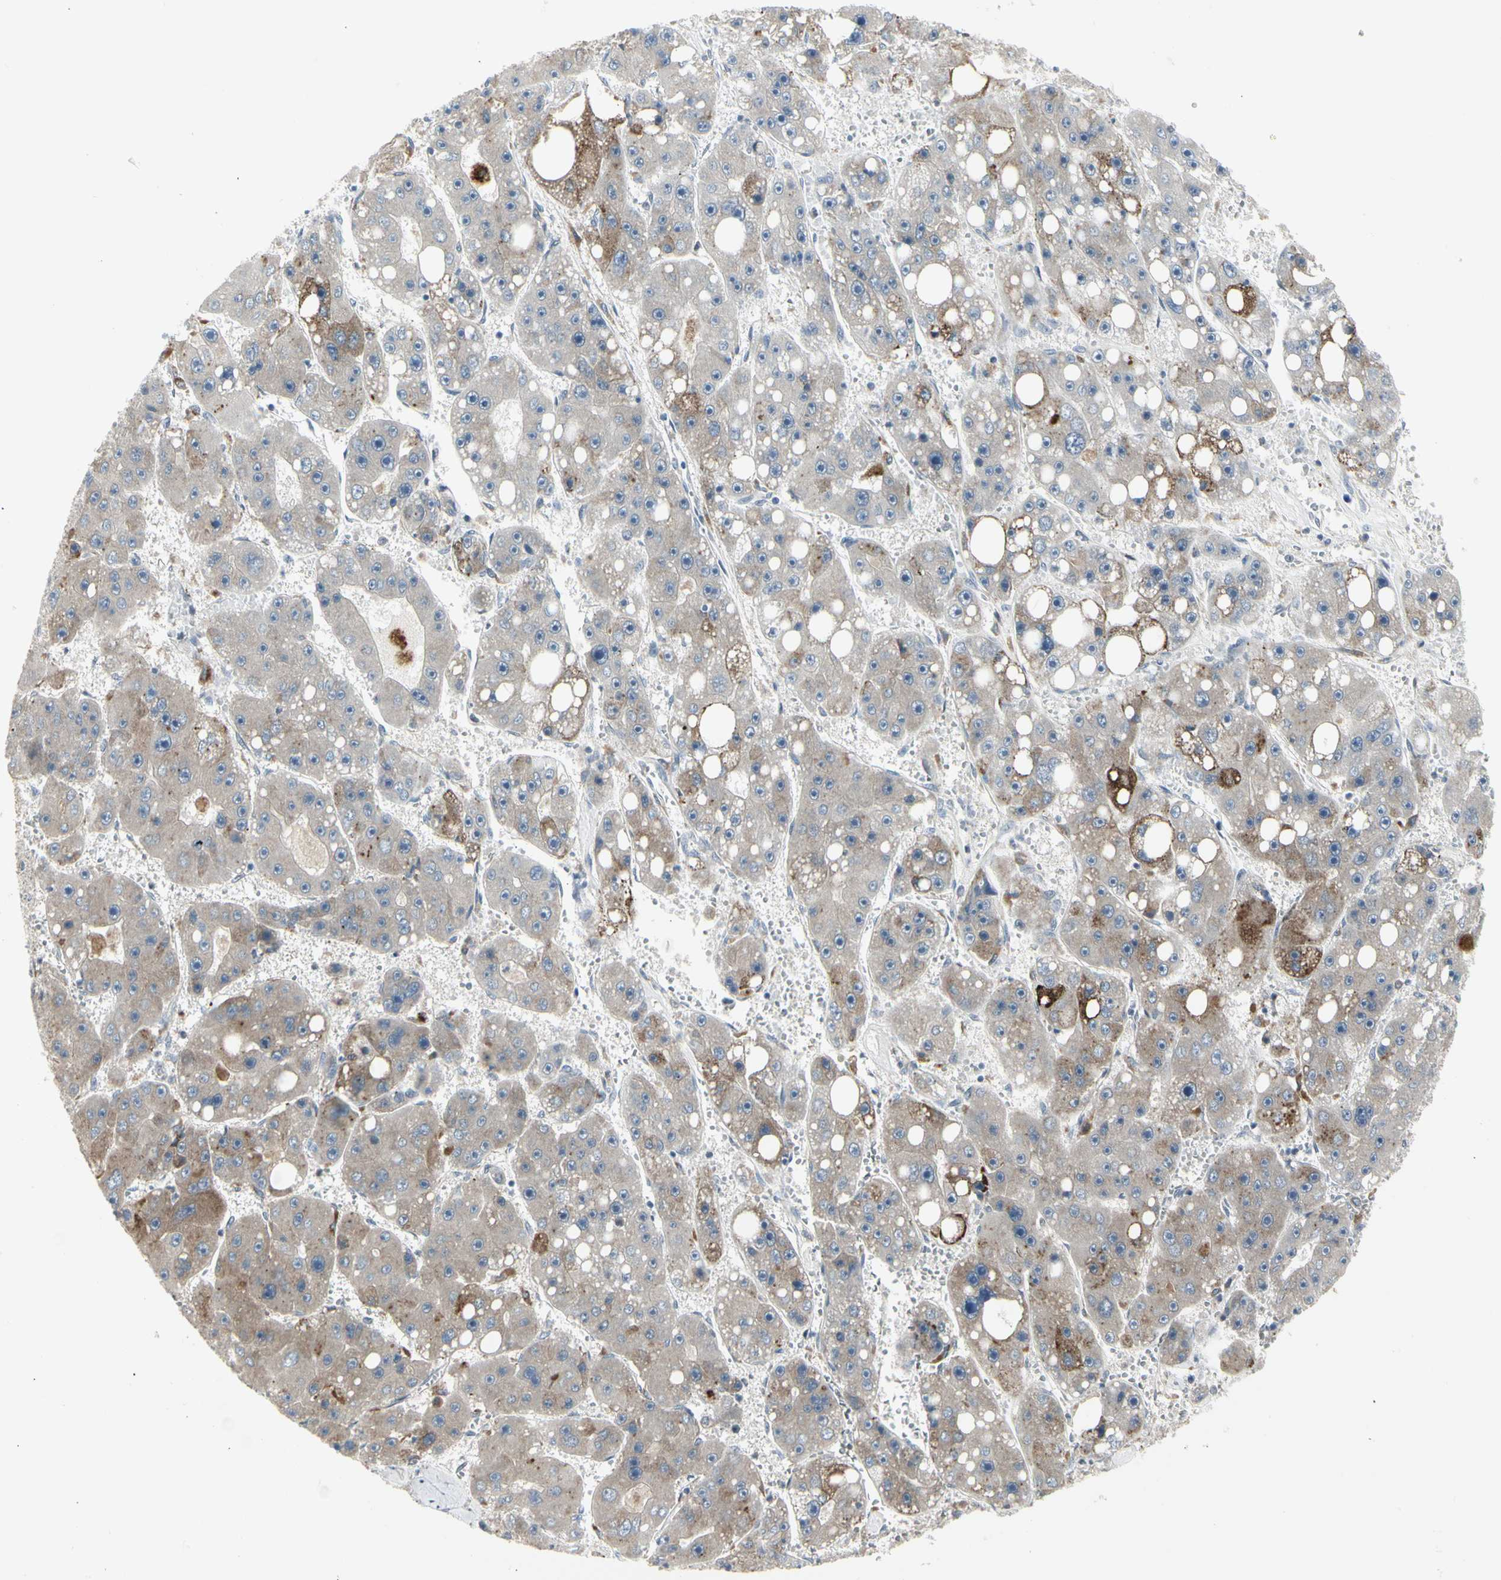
{"staining": {"intensity": "weak", "quantity": "<25%", "location": "cytoplasmic/membranous"}, "tissue": "liver cancer", "cell_type": "Tumor cells", "image_type": "cancer", "snomed": [{"axis": "morphology", "description": "Carcinoma, Hepatocellular, NOS"}, {"axis": "topography", "description": "Liver"}], "caption": "Tumor cells are negative for brown protein staining in hepatocellular carcinoma (liver).", "gene": "GRN", "patient": {"sex": "female", "age": 61}}